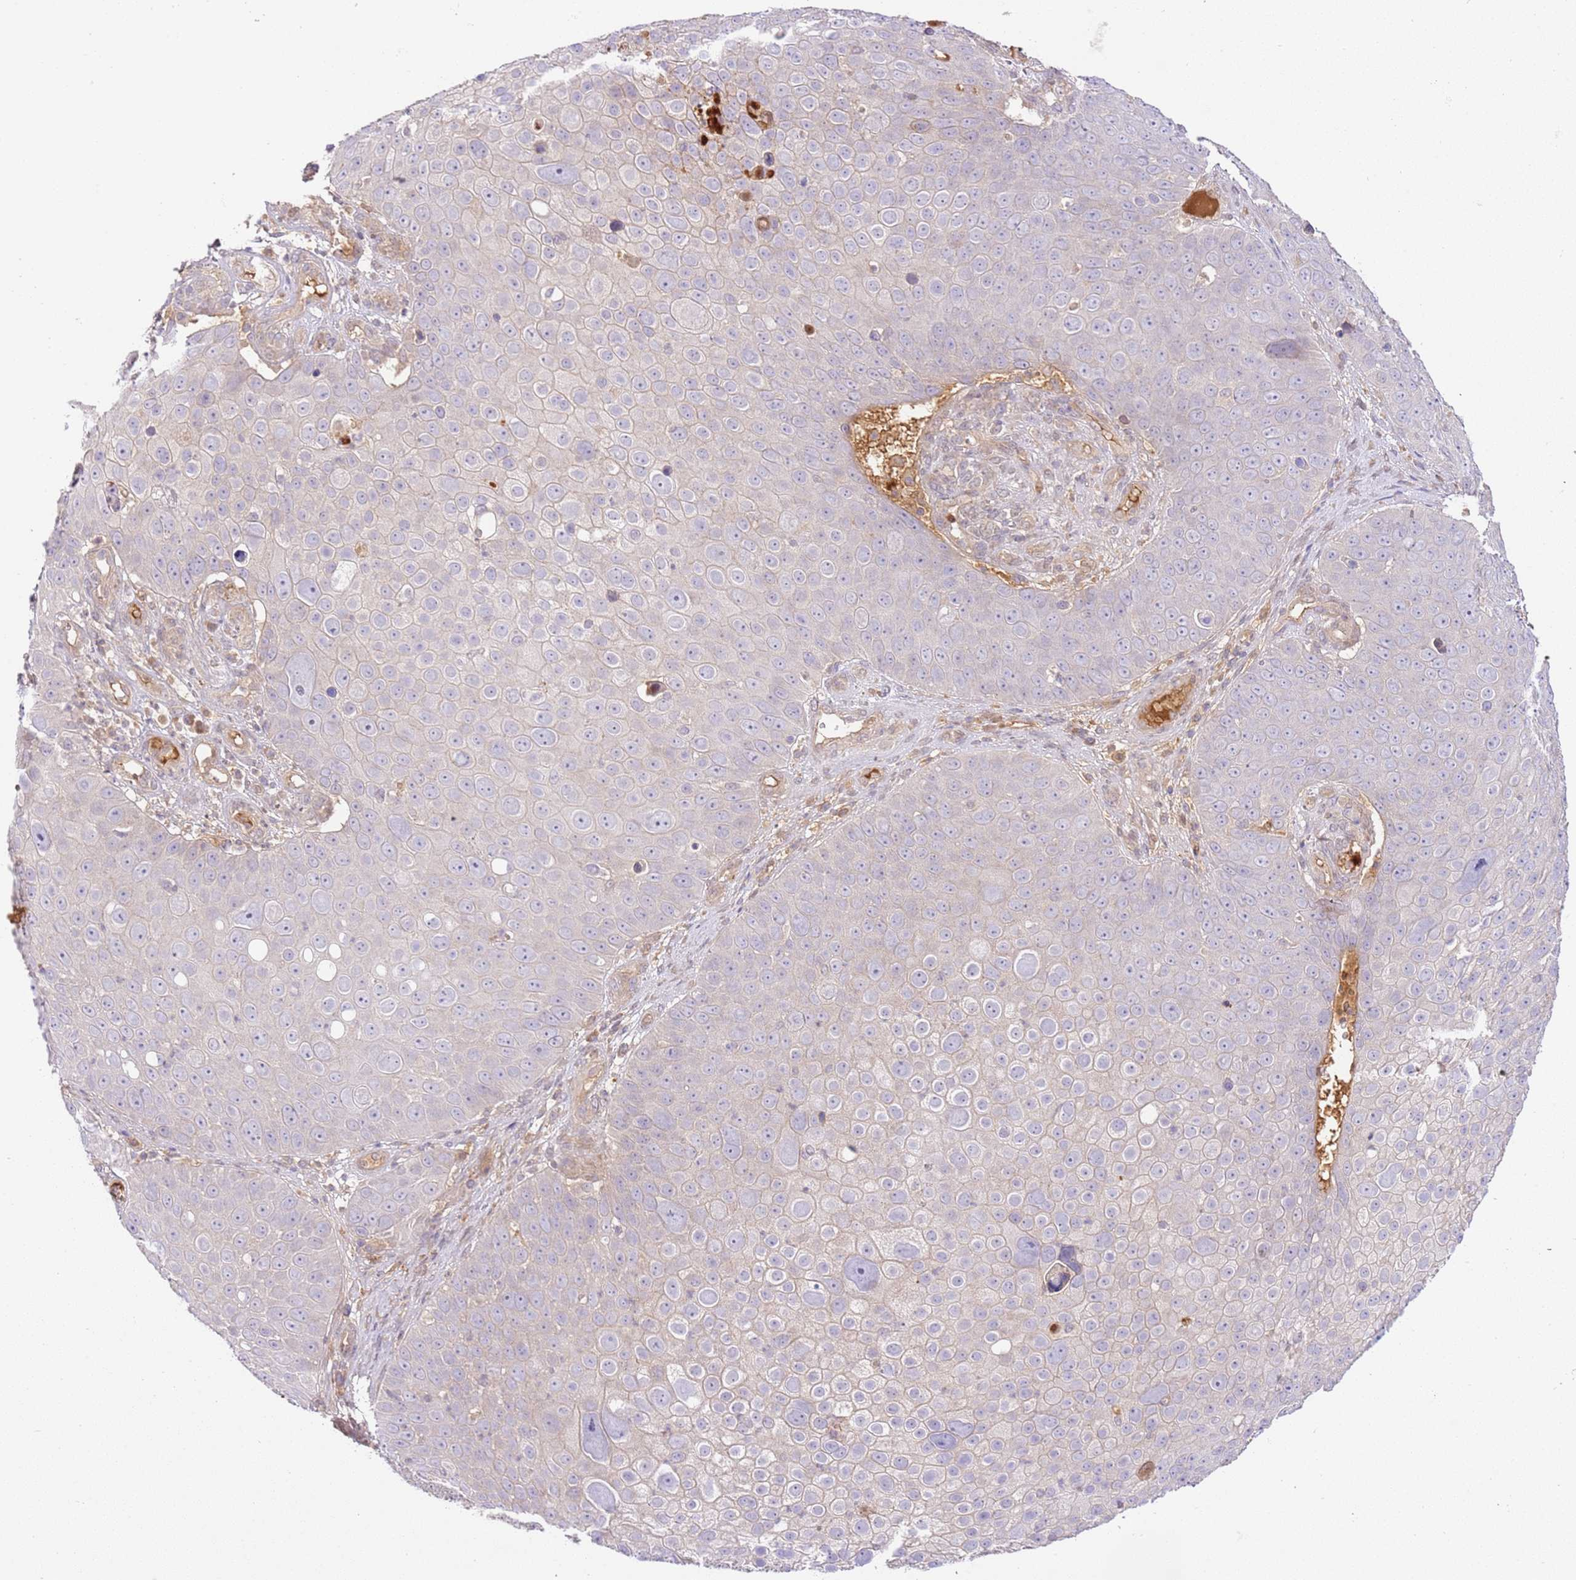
{"staining": {"intensity": "negative", "quantity": "none", "location": "none"}, "tissue": "skin cancer", "cell_type": "Tumor cells", "image_type": "cancer", "snomed": [{"axis": "morphology", "description": "Squamous cell carcinoma, NOS"}, {"axis": "topography", "description": "Skin"}], "caption": "Tumor cells show no significant expression in skin cancer (squamous cell carcinoma).", "gene": "C8G", "patient": {"sex": "male", "age": 71}}